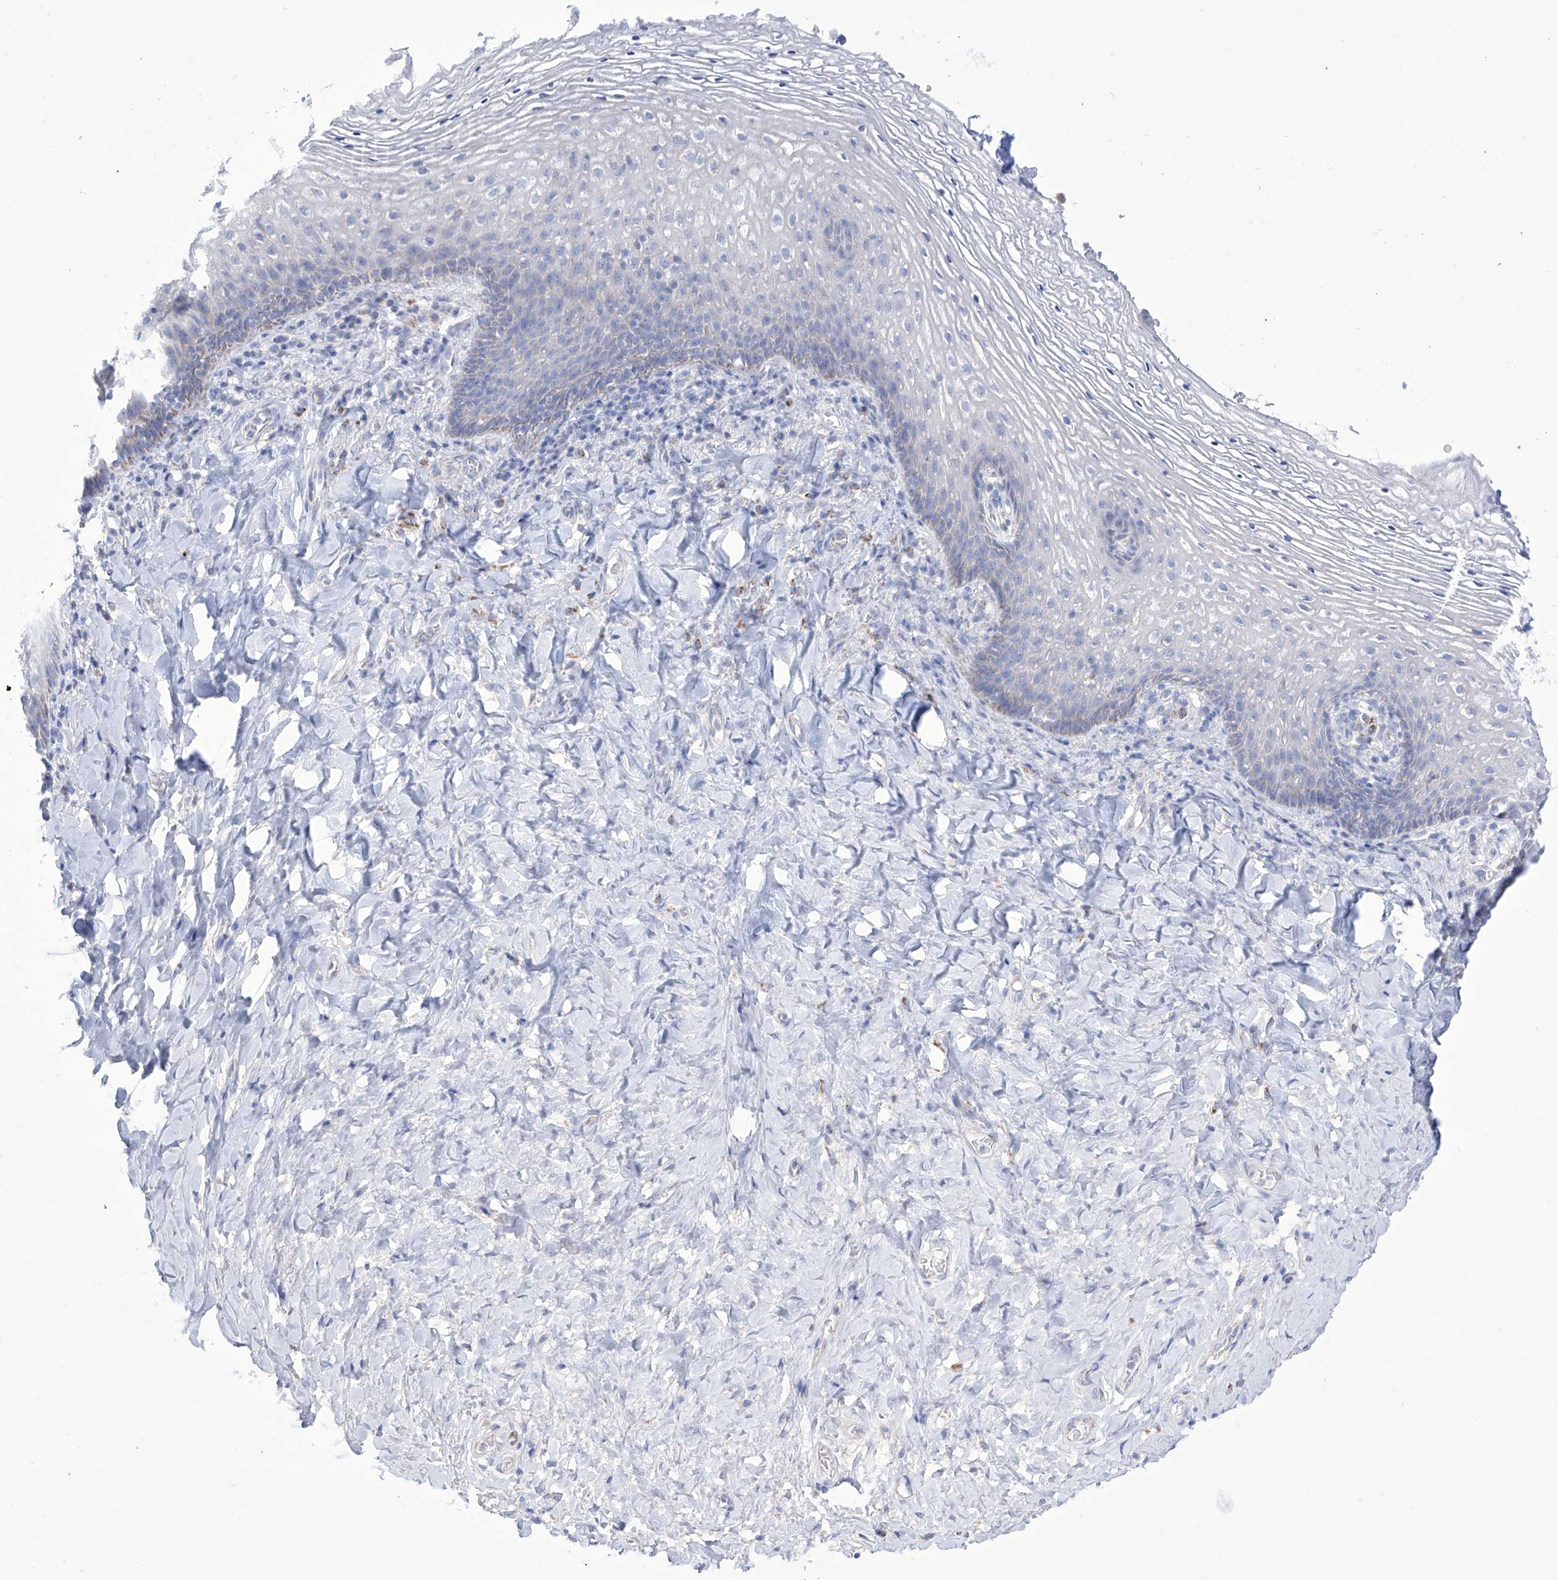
{"staining": {"intensity": "negative", "quantity": "none", "location": "none"}, "tissue": "vagina", "cell_type": "Squamous epithelial cells", "image_type": "normal", "snomed": [{"axis": "morphology", "description": "Normal tissue, NOS"}, {"axis": "topography", "description": "Vagina"}], "caption": "Immunohistochemistry (IHC) micrograph of benign human vagina stained for a protein (brown), which displays no positivity in squamous epithelial cells. The staining is performed using DAB brown chromogen with nuclei counter-stained in using hematoxylin.", "gene": "ALDH6A1", "patient": {"sex": "female", "age": 60}}